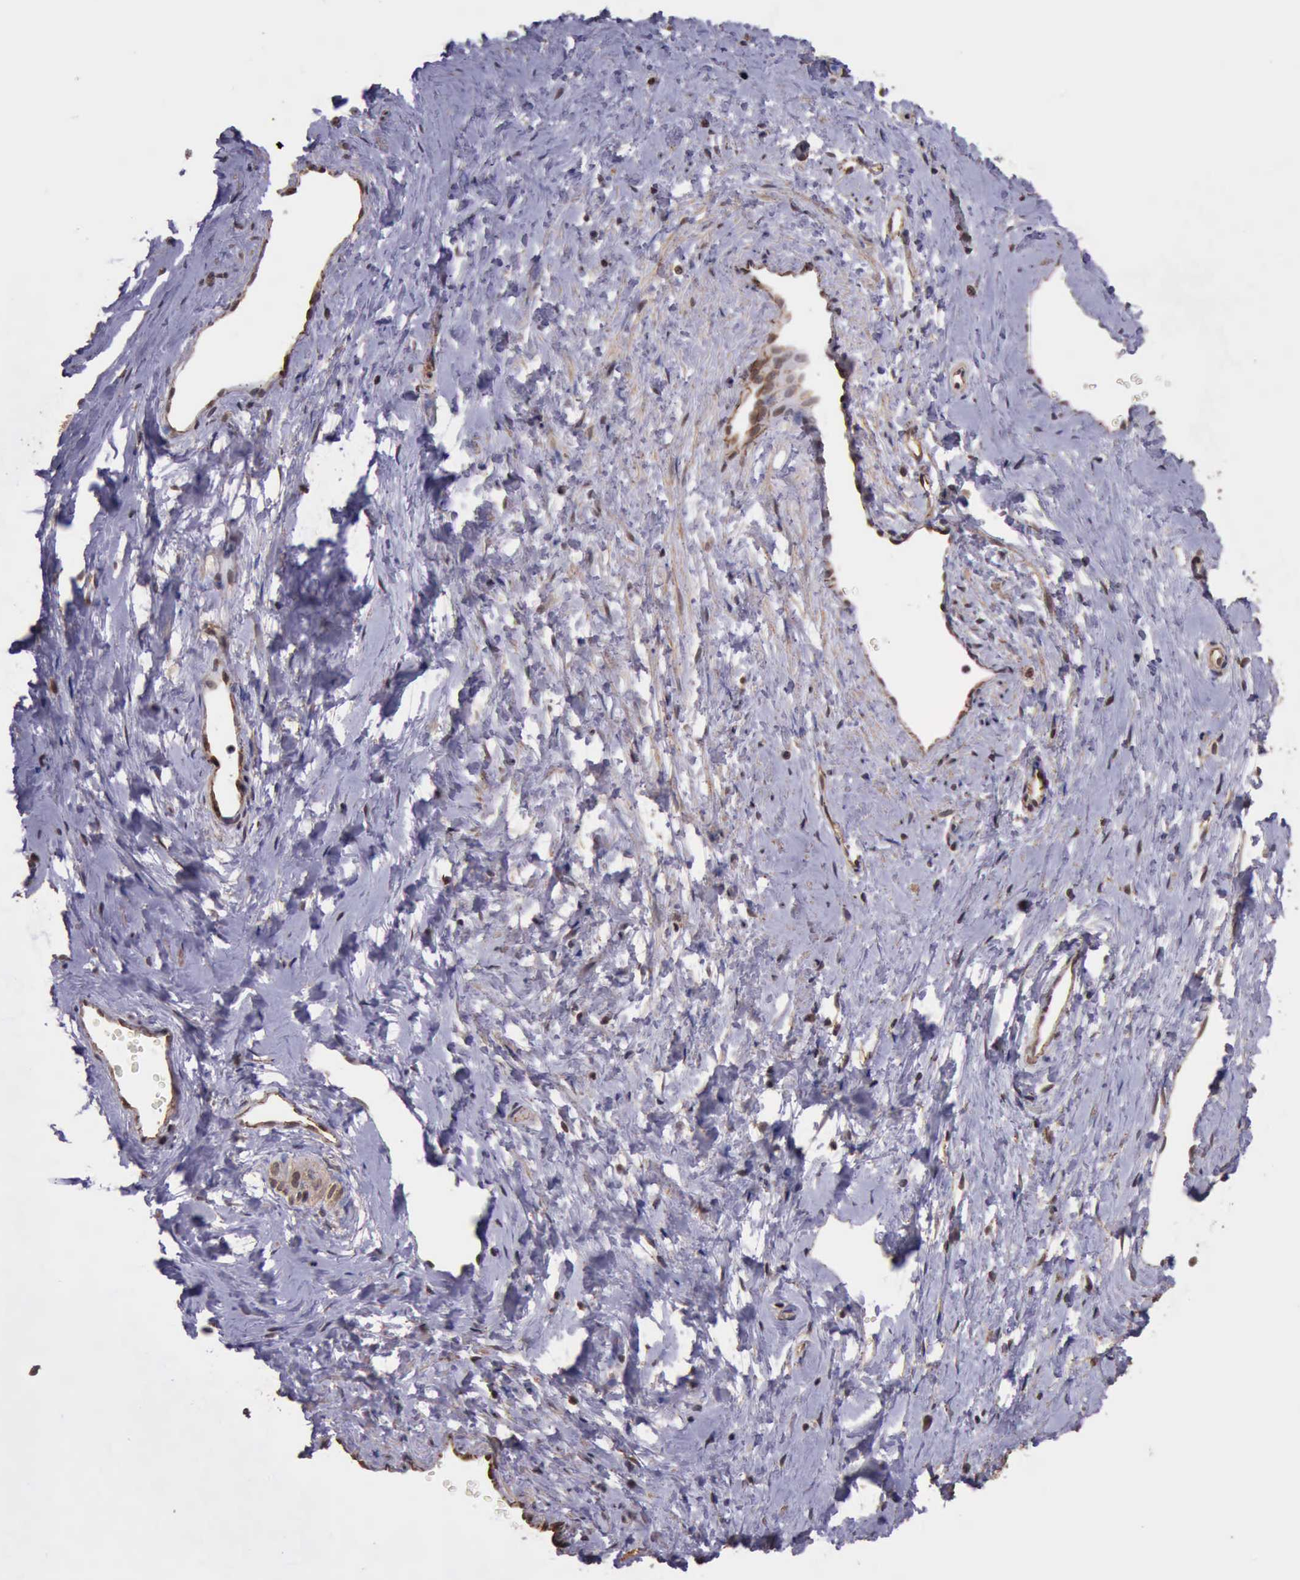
{"staining": {"intensity": "strong", "quantity": ">75%", "location": "cytoplasmic/membranous"}, "tissue": "cervix", "cell_type": "Glandular cells", "image_type": "normal", "snomed": [{"axis": "morphology", "description": "Normal tissue, NOS"}, {"axis": "topography", "description": "Cervix"}], "caption": "Immunohistochemistry (DAB) staining of benign human cervix shows strong cytoplasmic/membranous protein expression in approximately >75% of glandular cells. The protein of interest is stained brown, and the nuclei are stained in blue (DAB (3,3'-diaminobenzidine) IHC with brightfield microscopy, high magnification).", "gene": "CTNNB1", "patient": {"sex": "female", "age": 40}}